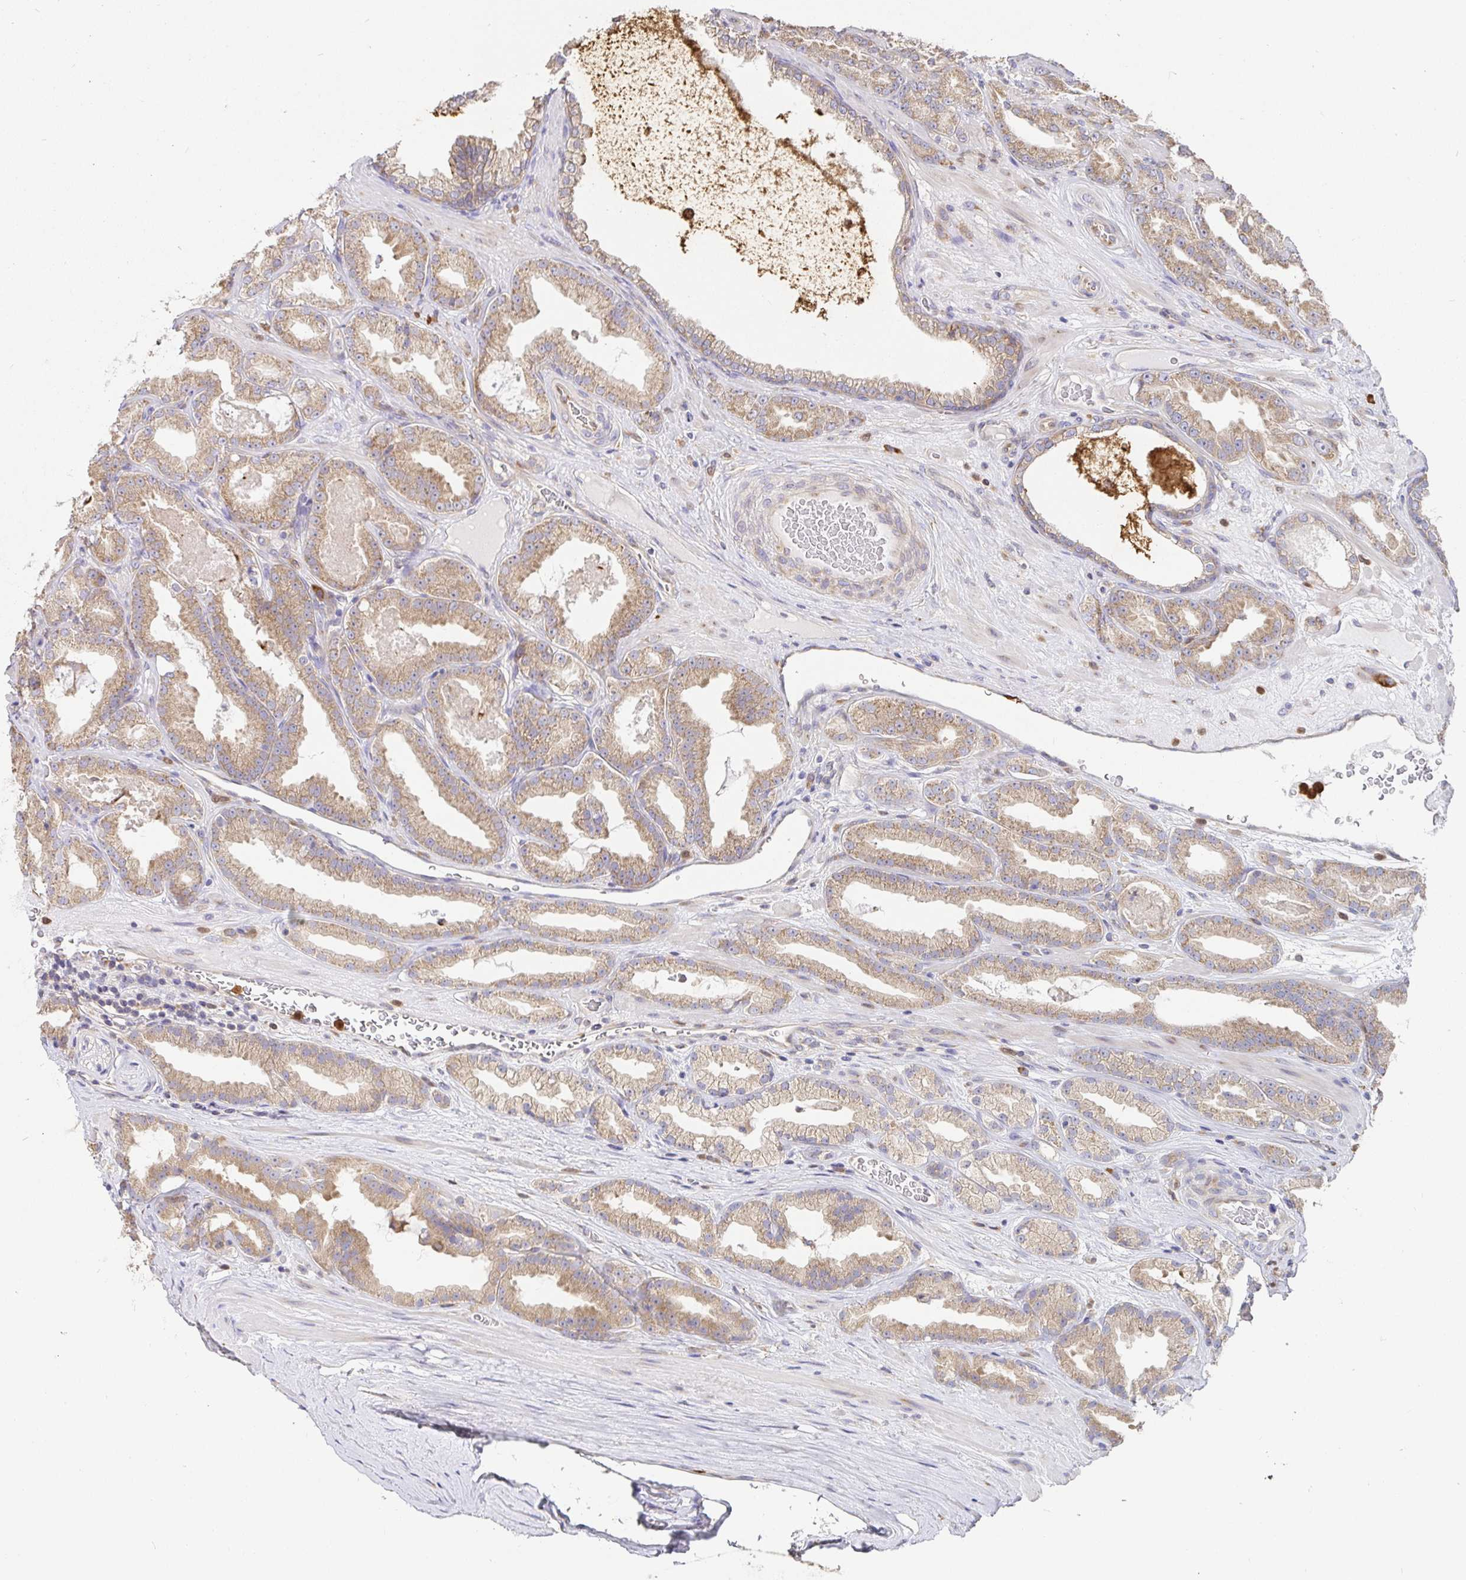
{"staining": {"intensity": "moderate", "quantity": ">75%", "location": "cytoplasmic/membranous"}, "tissue": "prostate cancer", "cell_type": "Tumor cells", "image_type": "cancer", "snomed": [{"axis": "morphology", "description": "Adenocarcinoma, Low grade"}, {"axis": "topography", "description": "Prostate"}], "caption": "Immunohistochemical staining of human low-grade adenocarcinoma (prostate) exhibits moderate cytoplasmic/membranous protein expression in approximately >75% of tumor cells.", "gene": "PDPK1", "patient": {"sex": "male", "age": 61}}